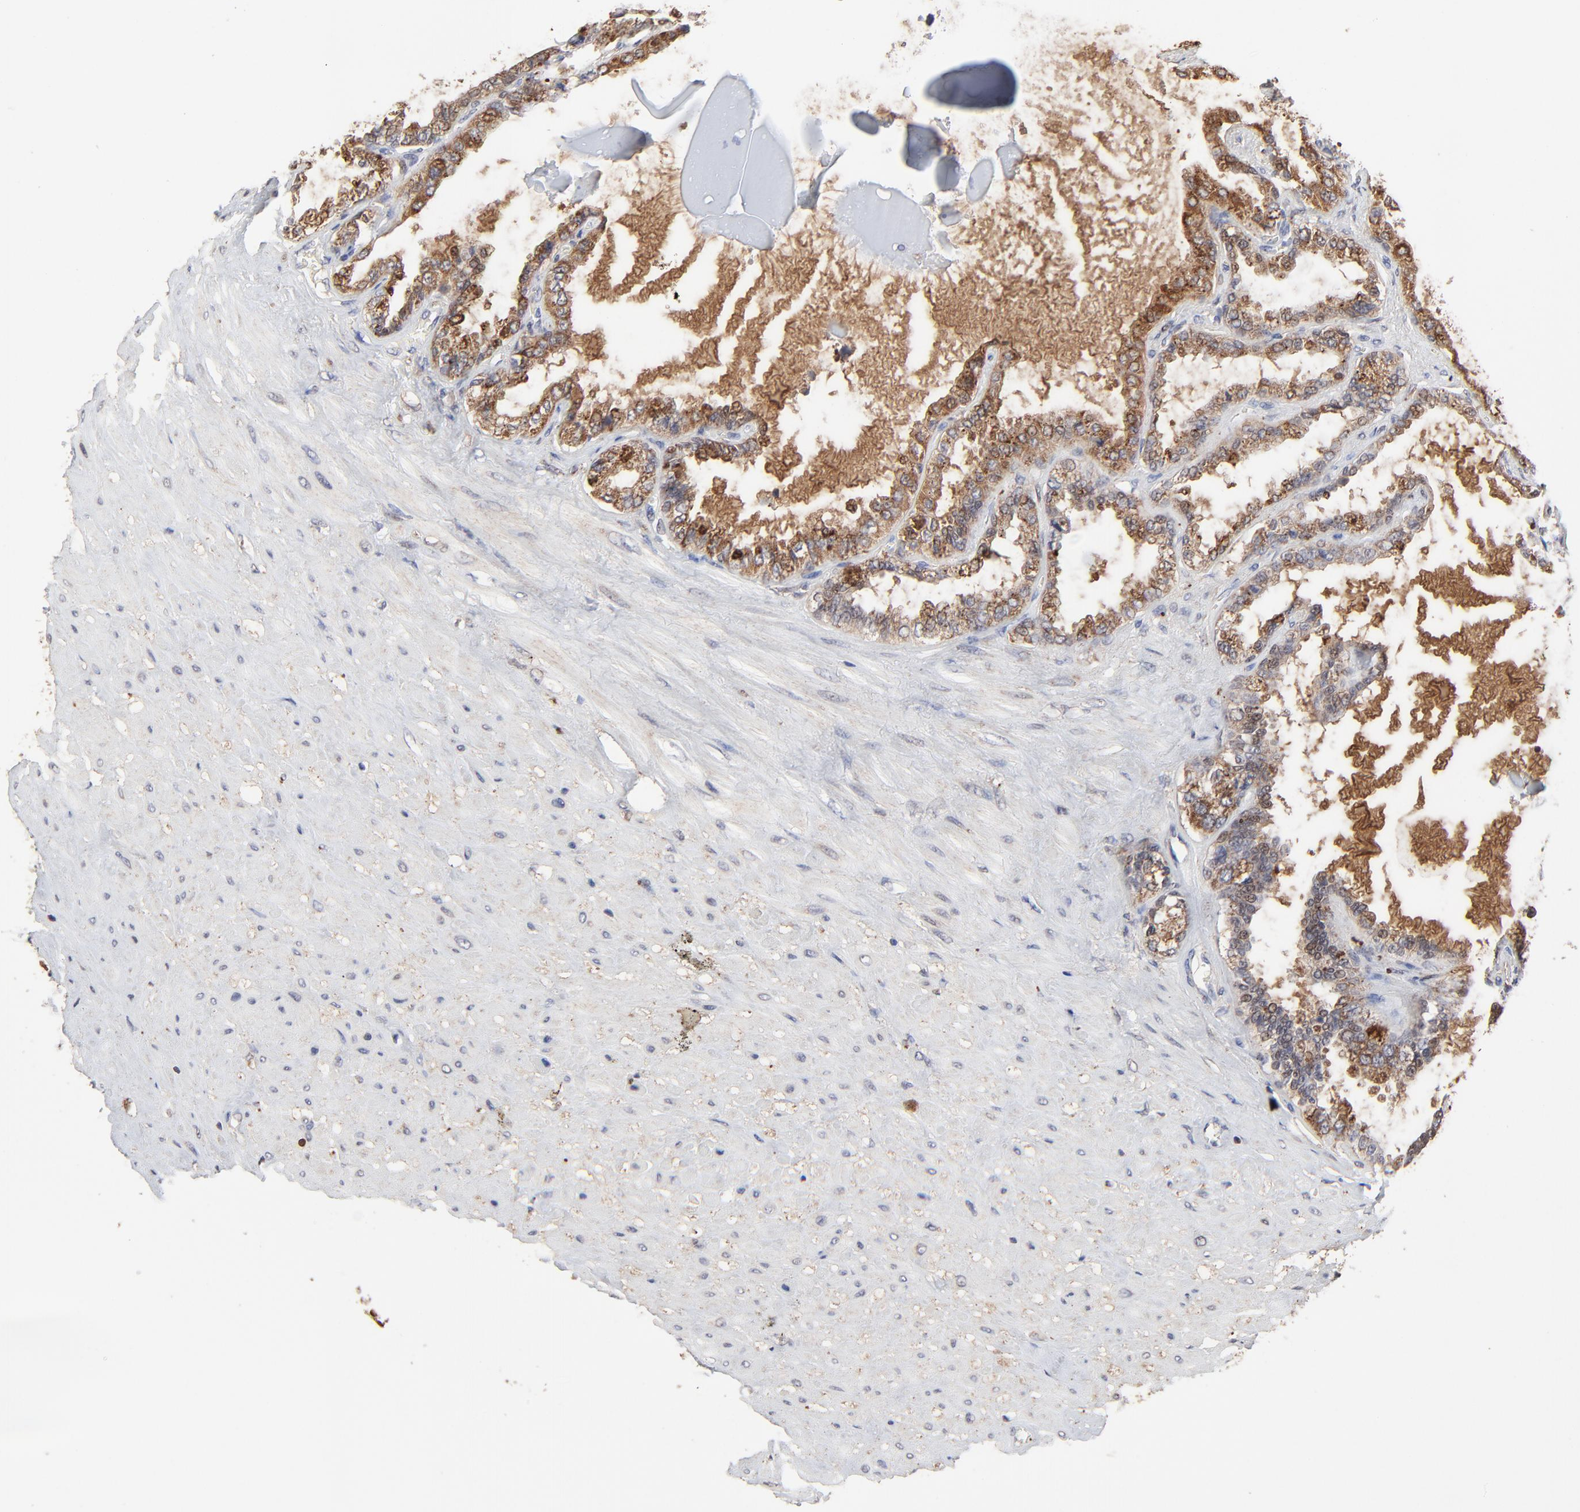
{"staining": {"intensity": "moderate", "quantity": ">75%", "location": "cytoplasmic/membranous"}, "tissue": "seminal vesicle", "cell_type": "Glandular cells", "image_type": "normal", "snomed": [{"axis": "morphology", "description": "Normal tissue, NOS"}, {"axis": "morphology", "description": "Inflammation, NOS"}, {"axis": "topography", "description": "Urinary bladder"}, {"axis": "topography", "description": "Prostate"}, {"axis": "topography", "description": "Seminal veicle"}], "caption": "DAB (3,3'-diaminobenzidine) immunohistochemical staining of normal seminal vesicle demonstrates moderate cytoplasmic/membranous protein positivity in approximately >75% of glandular cells.", "gene": "LGALS3", "patient": {"sex": "male", "age": 82}}